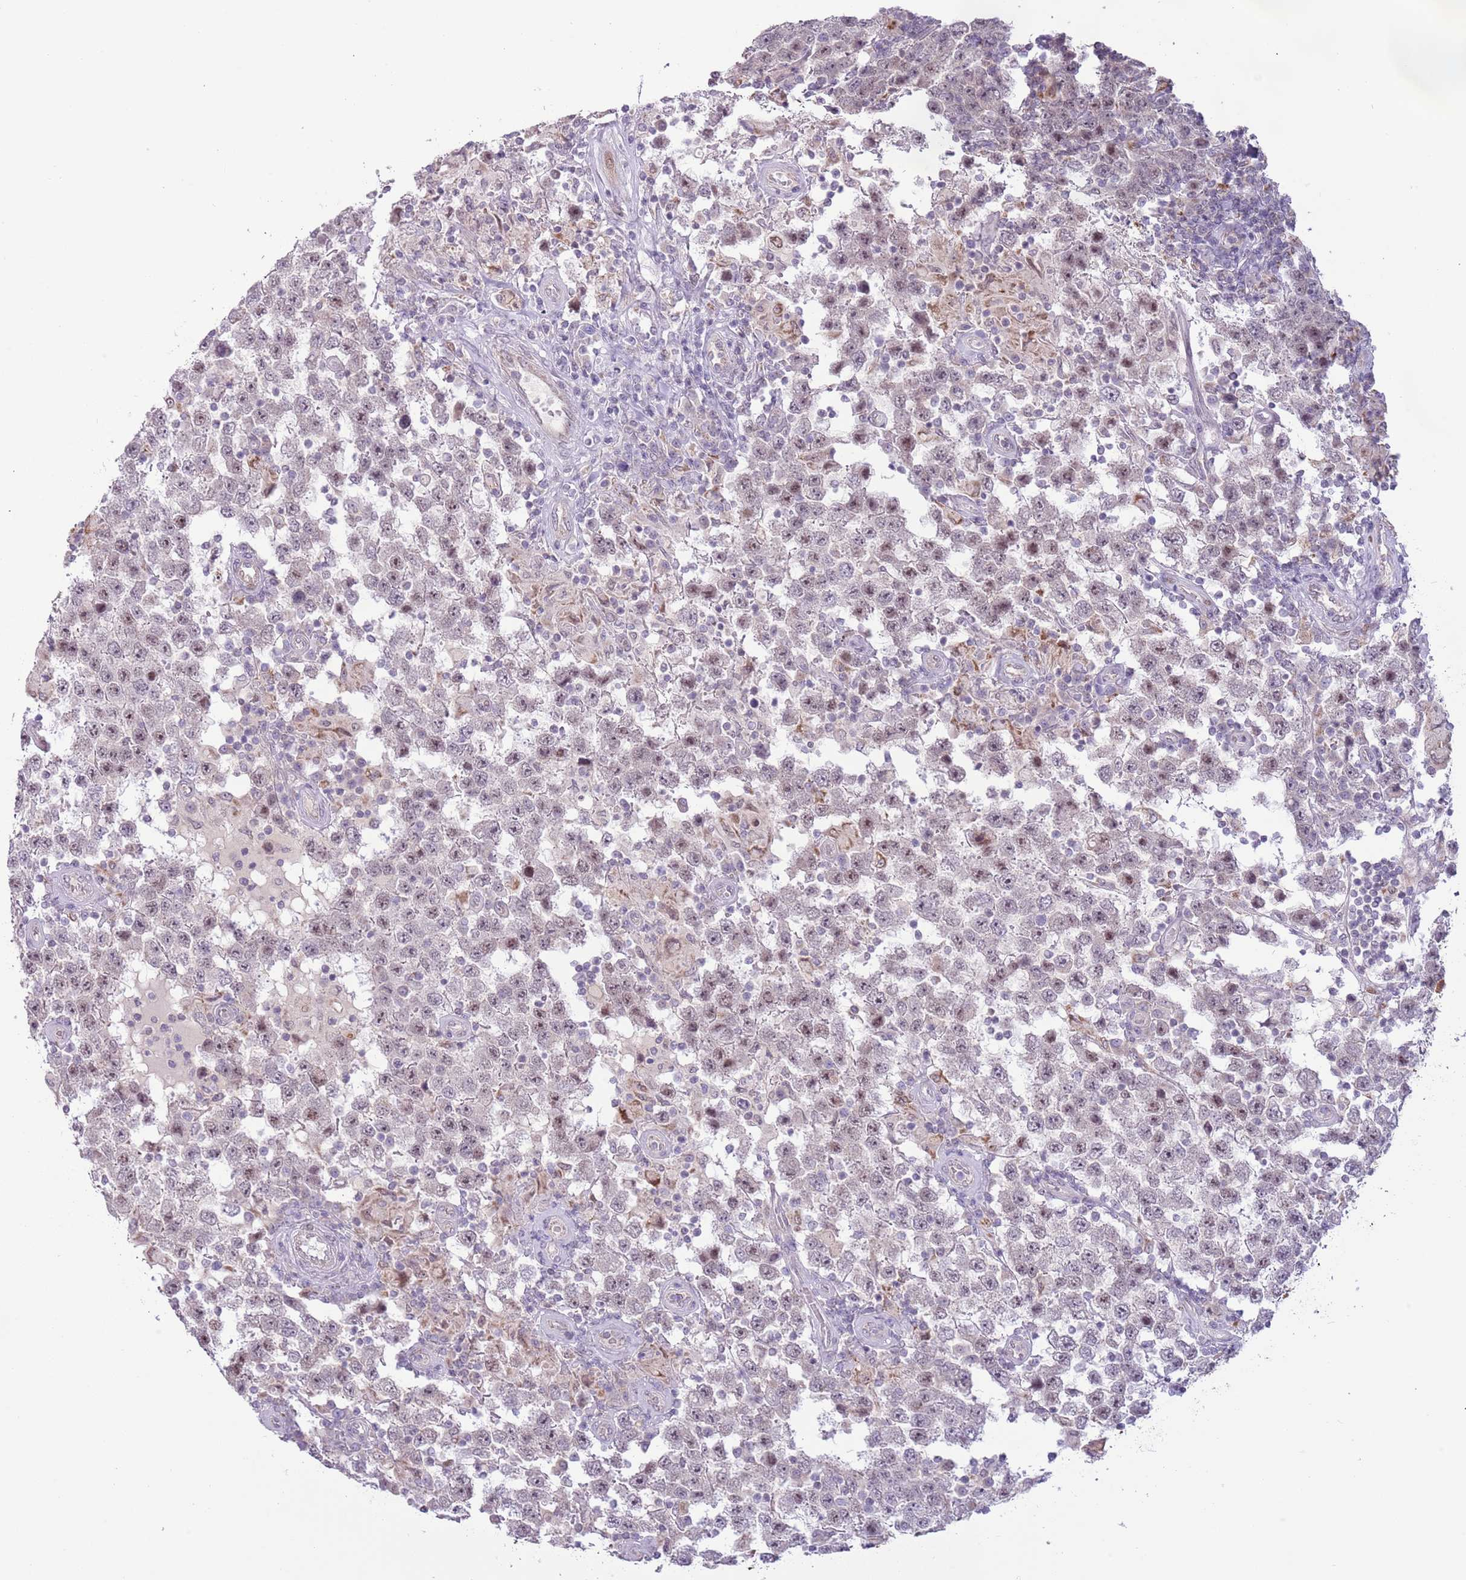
{"staining": {"intensity": "moderate", "quantity": "25%-75%", "location": "nuclear"}, "tissue": "testis cancer", "cell_type": "Tumor cells", "image_type": "cancer", "snomed": [{"axis": "morphology", "description": "Normal tissue, NOS"}, {"axis": "morphology", "description": "Urothelial carcinoma, High grade"}, {"axis": "morphology", "description": "Seminoma, NOS"}, {"axis": "morphology", "description": "Carcinoma, Embryonal, NOS"}, {"axis": "topography", "description": "Urinary bladder"}, {"axis": "topography", "description": "Testis"}], "caption": "Immunohistochemistry (IHC) photomicrograph of human testis cancer (urothelial carcinoma (high-grade)) stained for a protein (brown), which demonstrates medium levels of moderate nuclear staining in approximately 25%-75% of tumor cells.", "gene": "MLLT11", "patient": {"sex": "male", "age": 41}}